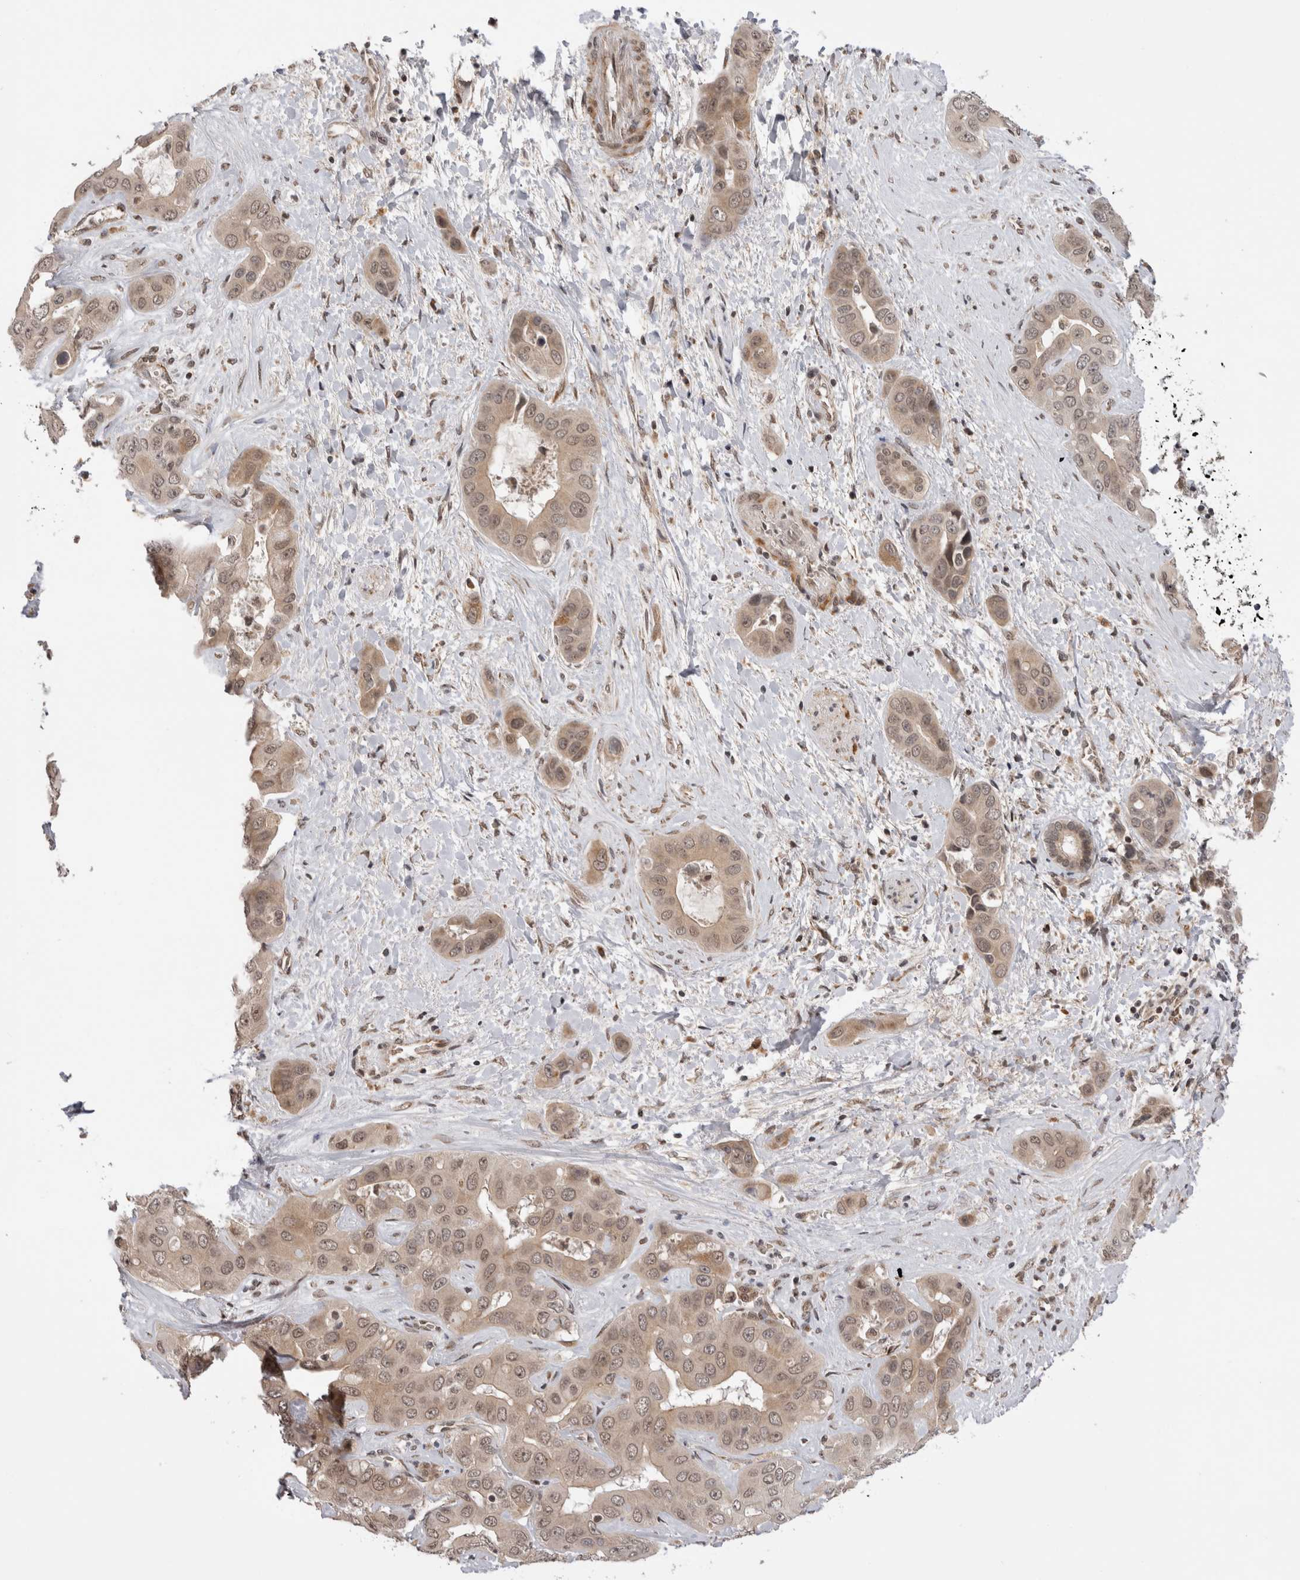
{"staining": {"intensity": "weak", "quantity": ">75%", "location": "cytoplasmic/membranous,nuclear"}, "tissue": "liver cancer", "cell_type": "Tumor cells", "image_type": "cancer", "snomed": [{"axis": "morphology", "description": "Cholangiocarcinoma"}, {"axis": "topography", "description": "Liver"}], "caption": "Protein expression analysis of human liver cancer reveals weak cytoplasmic/membranous and nuclear staining in approximately >75% of tumor cells.", "gene": "TMEM65", "patient": {"sex": "female", "age": 52}}